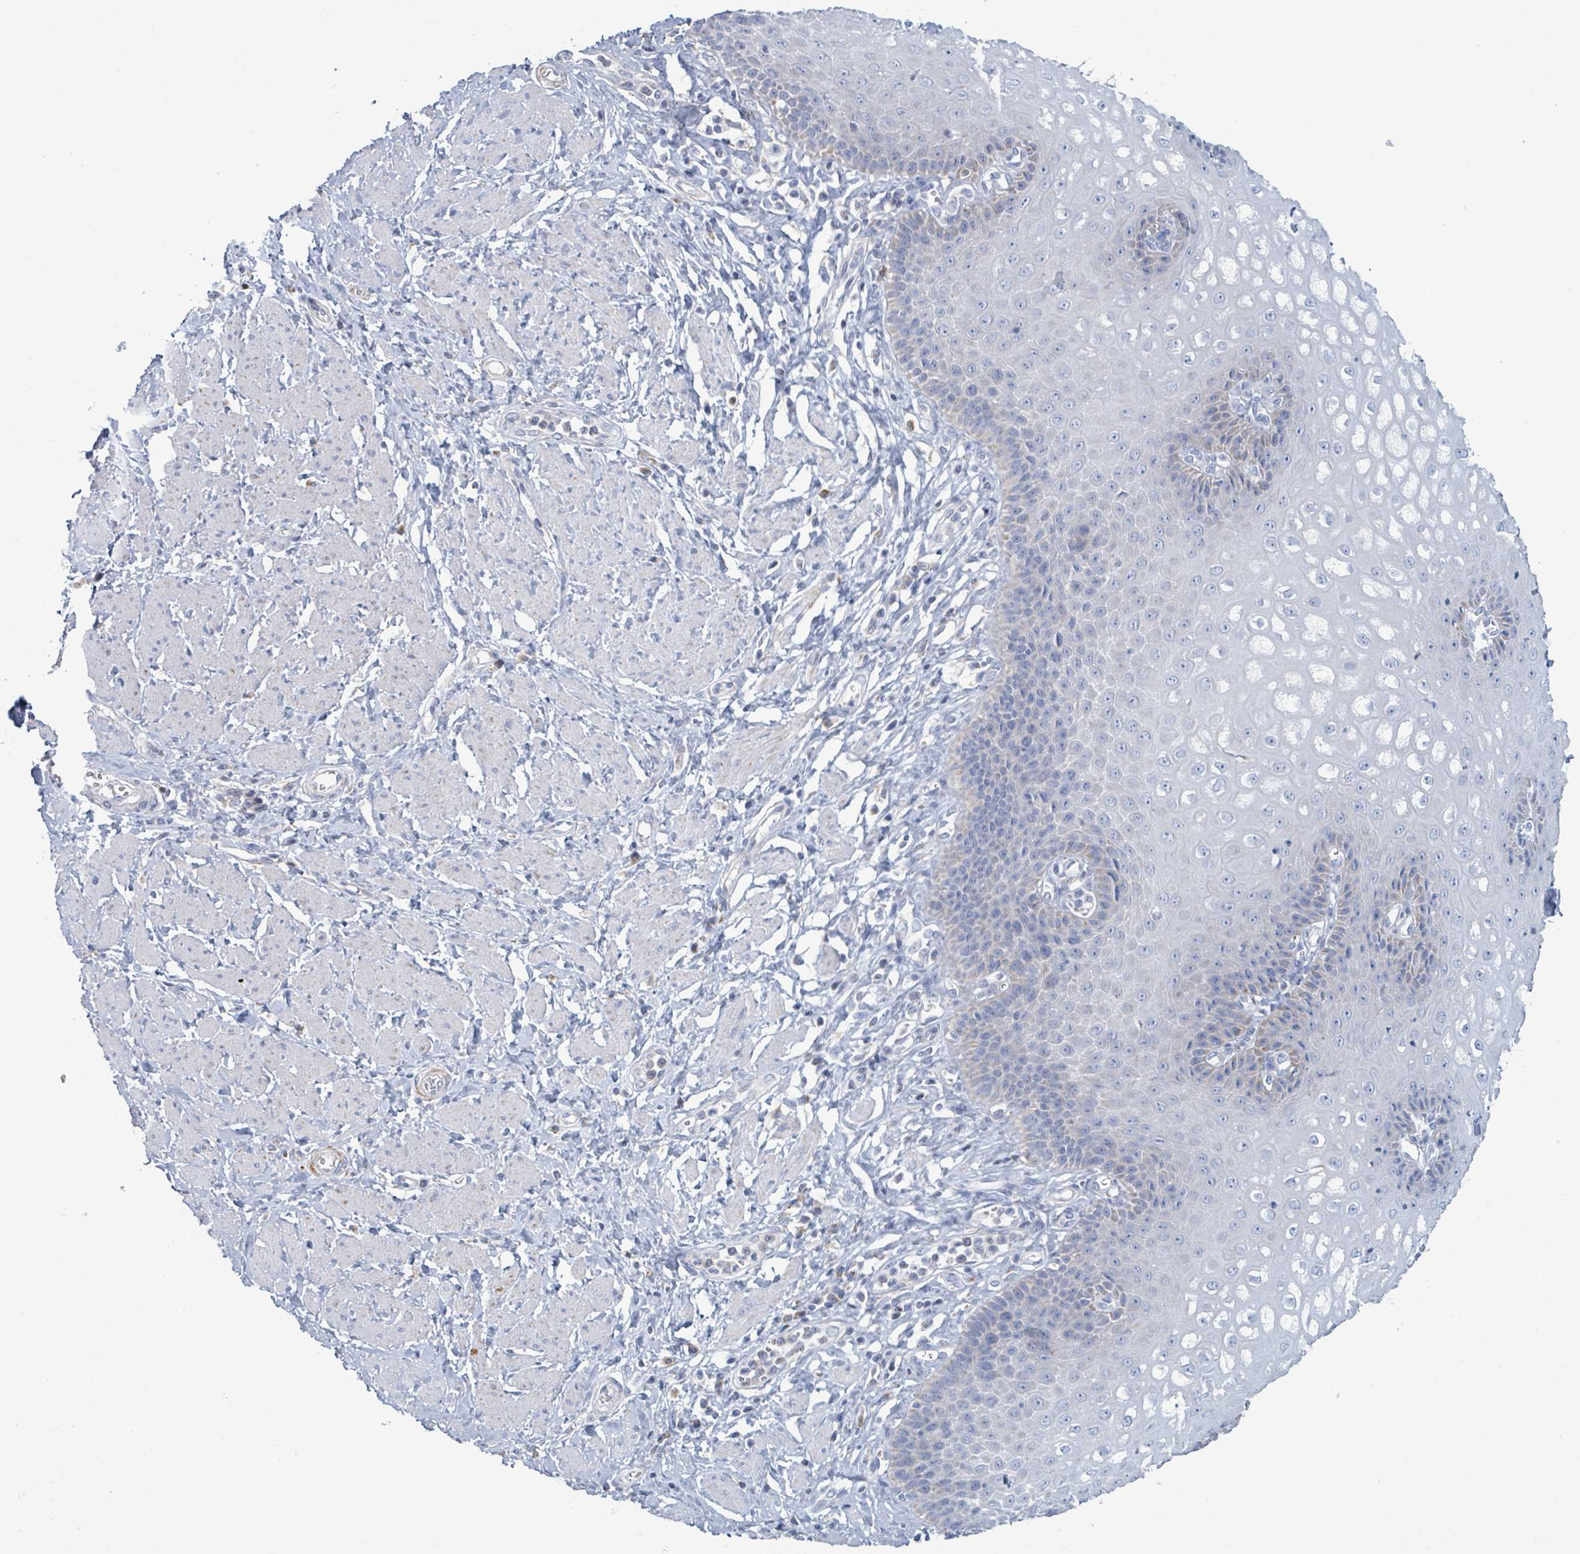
{"staining": {"intensity": "negative", "quantity": "none", "location": "none"}, "tissue": "esophagus", "cell_type": "Squamous epithelial cells", "image_type": "normal", "snomed": [{"axis": "morphology", "description": "Normal tissue, NOS"}, {"axis": "topography", "description": "Esophagus"}], "caption": "Esophagus stained for a protein using immunohistochemistry (IHC) exhibits no expression squamous epithelial cells.", "gene": "AKR1C4", "patient": {"sex": "male", "age": 67}}